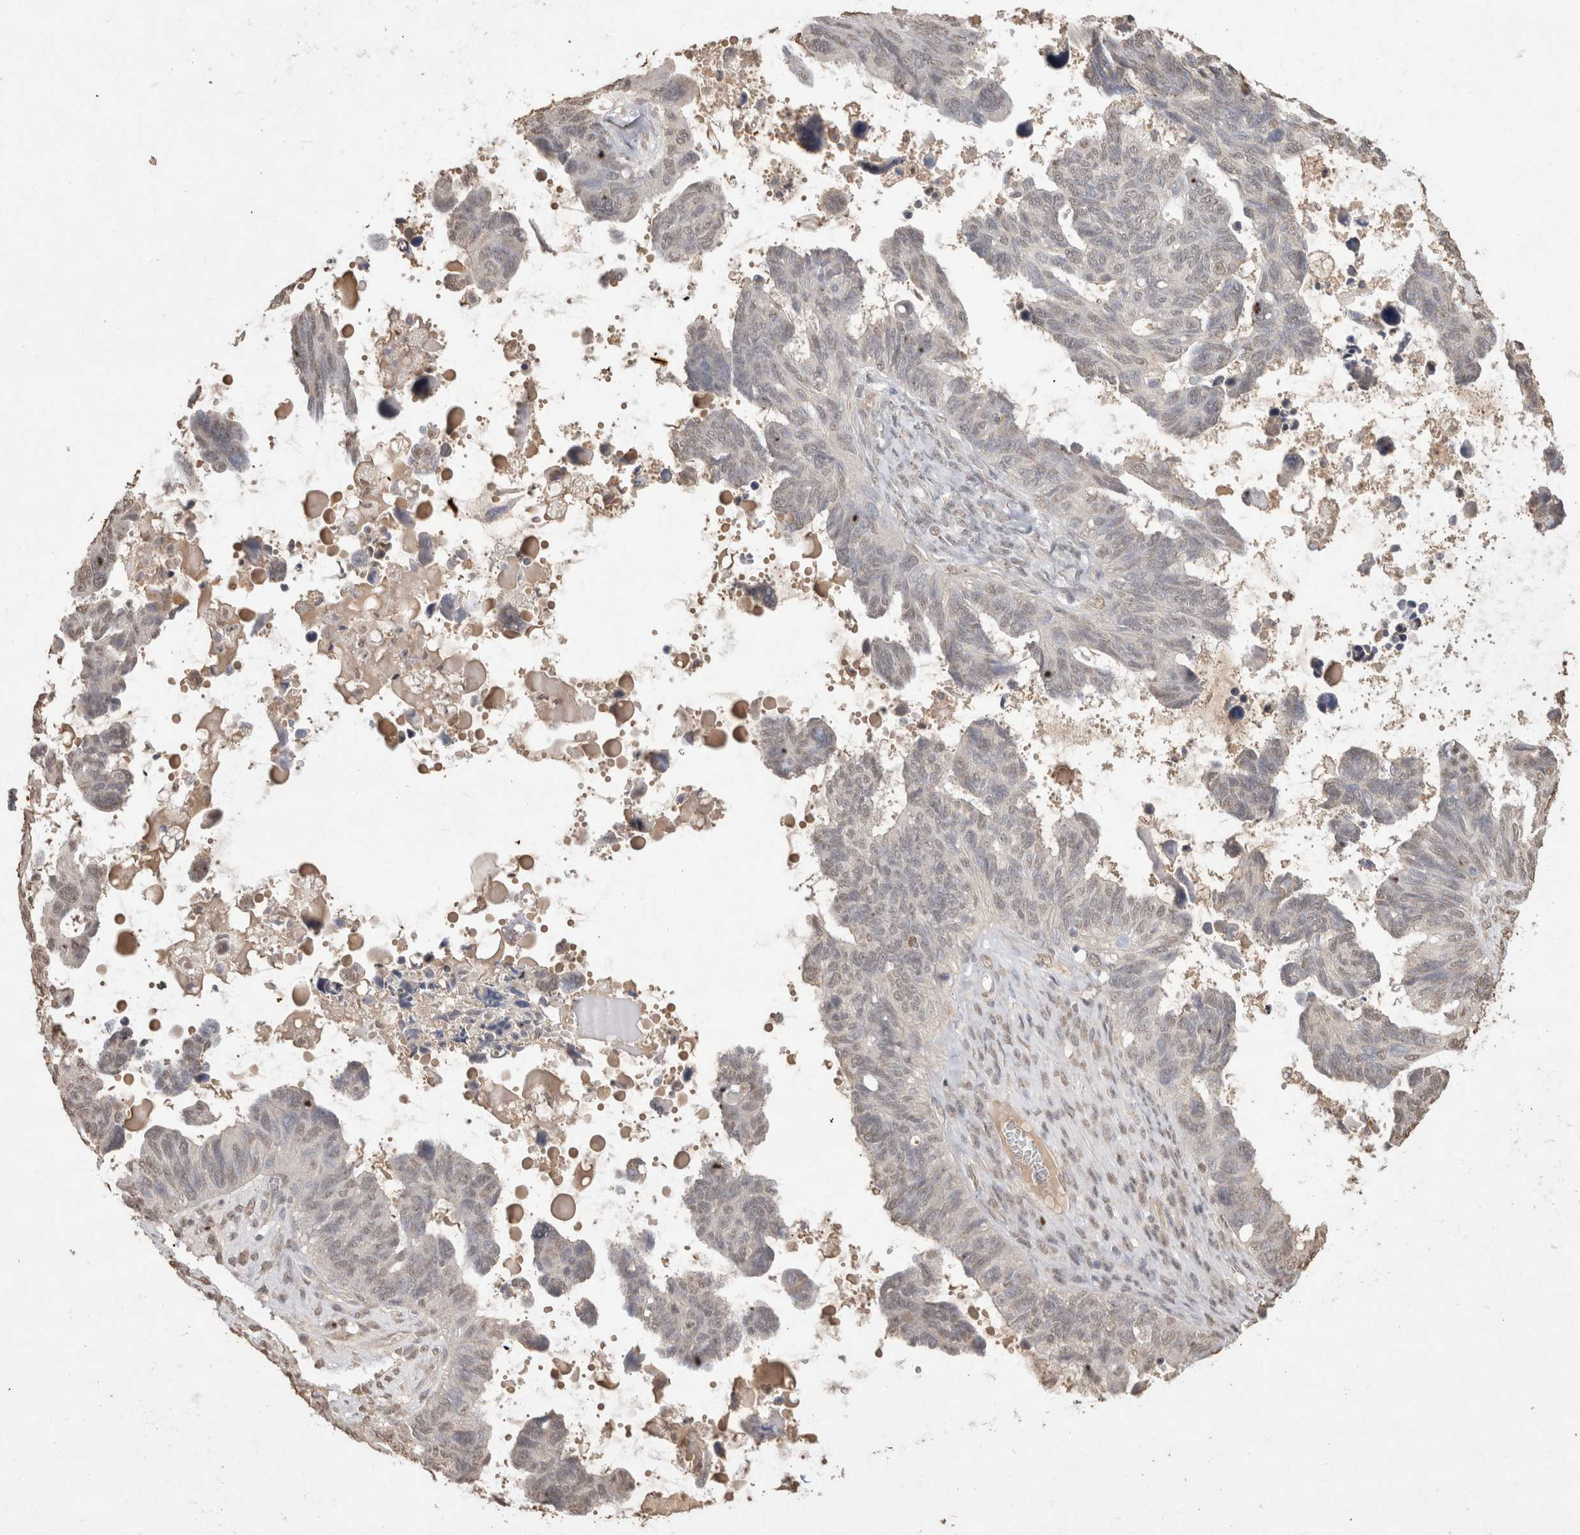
{"staining": {"intensity": "weak", "quantity": "<25%", "location": "nuclear"}, "tissue": "ovarian cancer", "cell_type": "Tumor cells", "image_type": "cancer", "snomed": [{"axis": "morphology", "description": "Cystadenocarcinoma, serous, NOS"}, {"axis": "topography", "description": "Ovary"}], "caption": "Immunohistochemistry micrograph of human serous cystadenocarcinoma (ovarian) stained for a protein (brown), which displays no expression in tumor cells. Nuclei are stained in blue.", "gene": "MLX", "patient": {"sex": "female", "age": 79}}